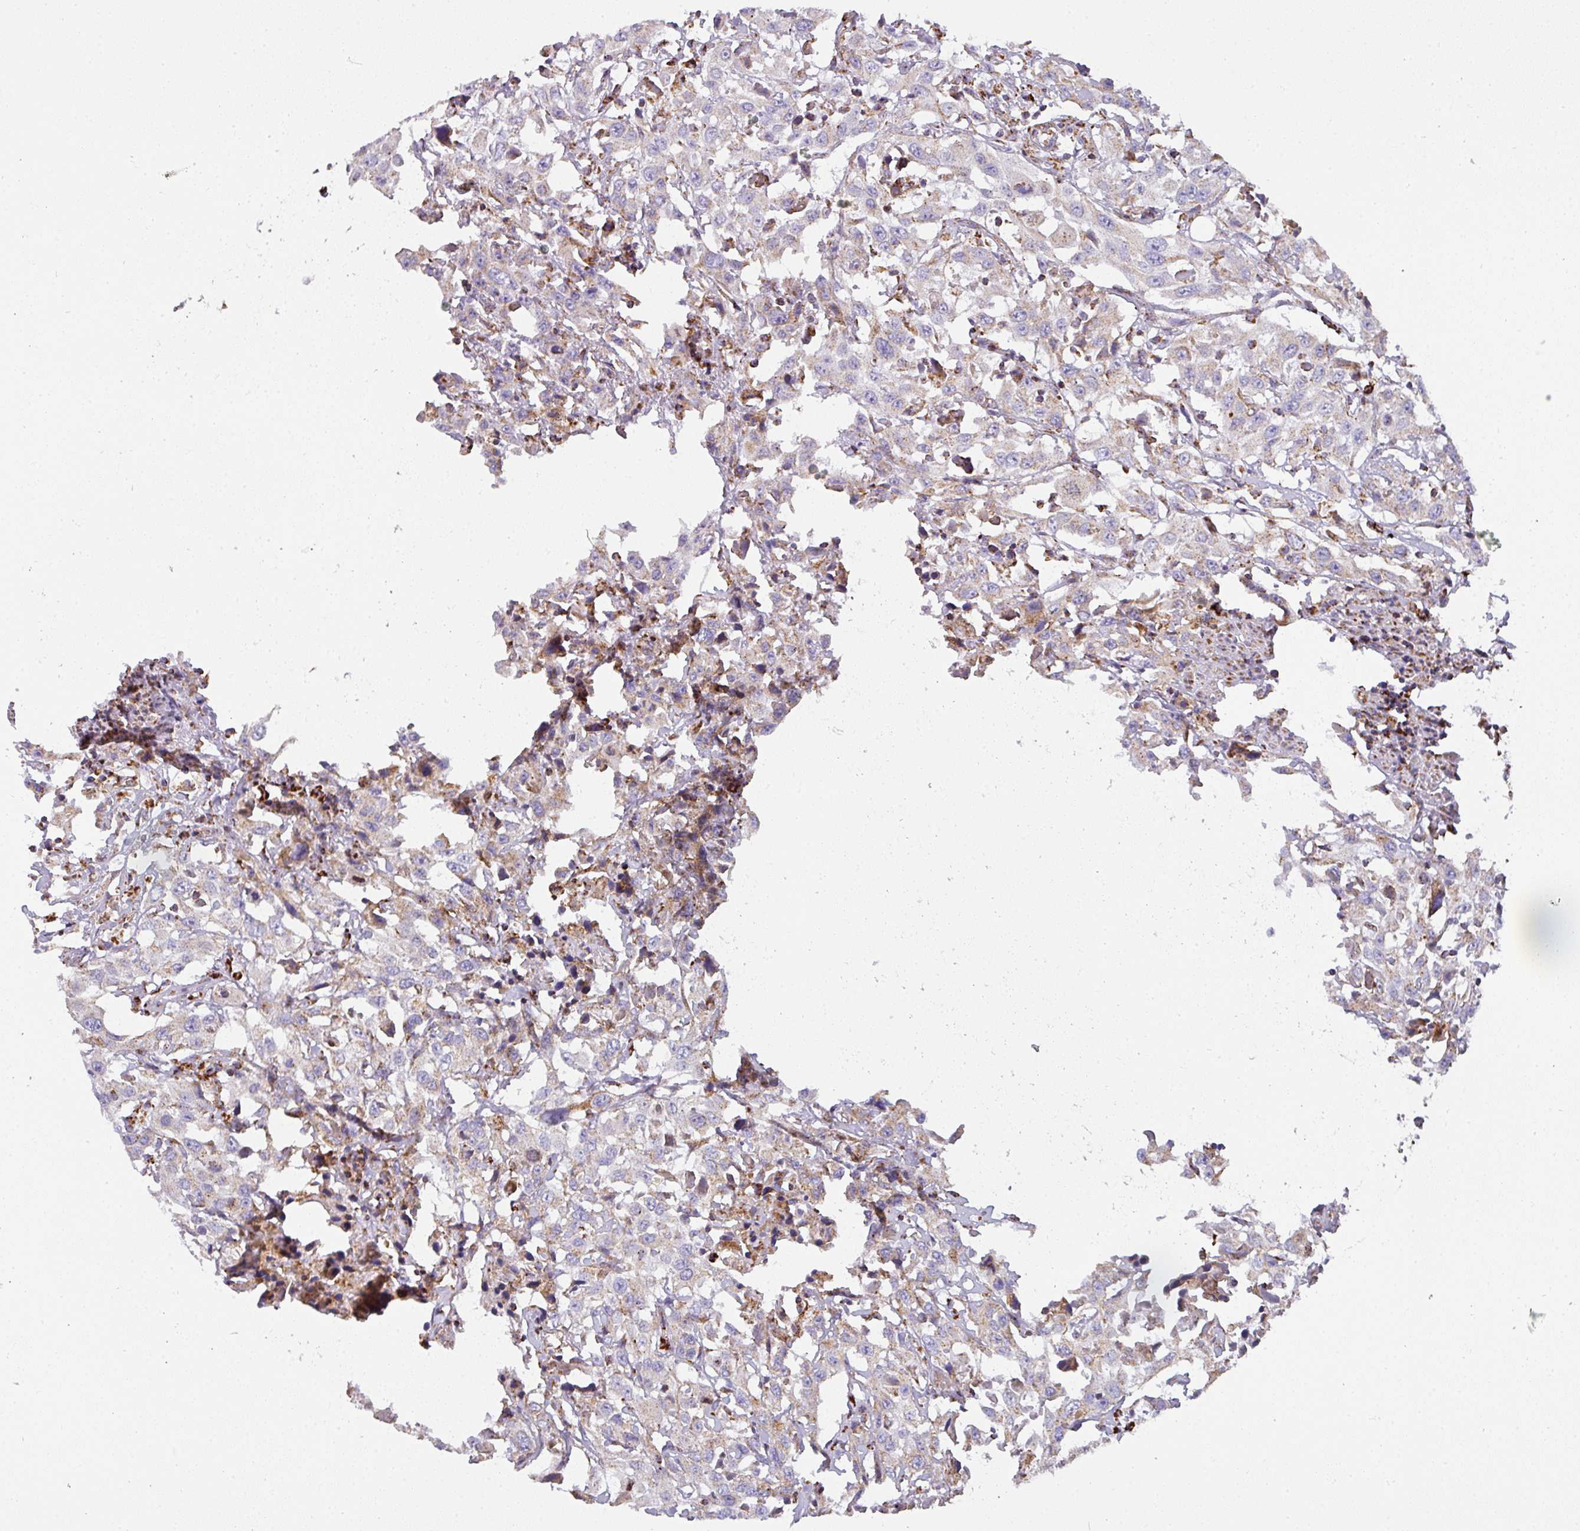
{"staining": {"intensity": "weak", "quantity": "<25%", "location": "cytoplasmic/membranous"}, "tissue": "urothelial cancer", "cell_type": "Tumor cells", "image_type": "cancer", "snomed": [{"axis": "morphology", "description": "Urothelial carcinoma, High grade"}, {"axis": "topography", "description": "Urinary bladder"}], "caption": "An IHC image of urothelial carcinoma (high-grade) is shown. There is no staining in tumor cells of urothelial carcinoma (high-grade).", "gene": "UQCRFS1", "patient": {"sex": "male", "age": 61}}